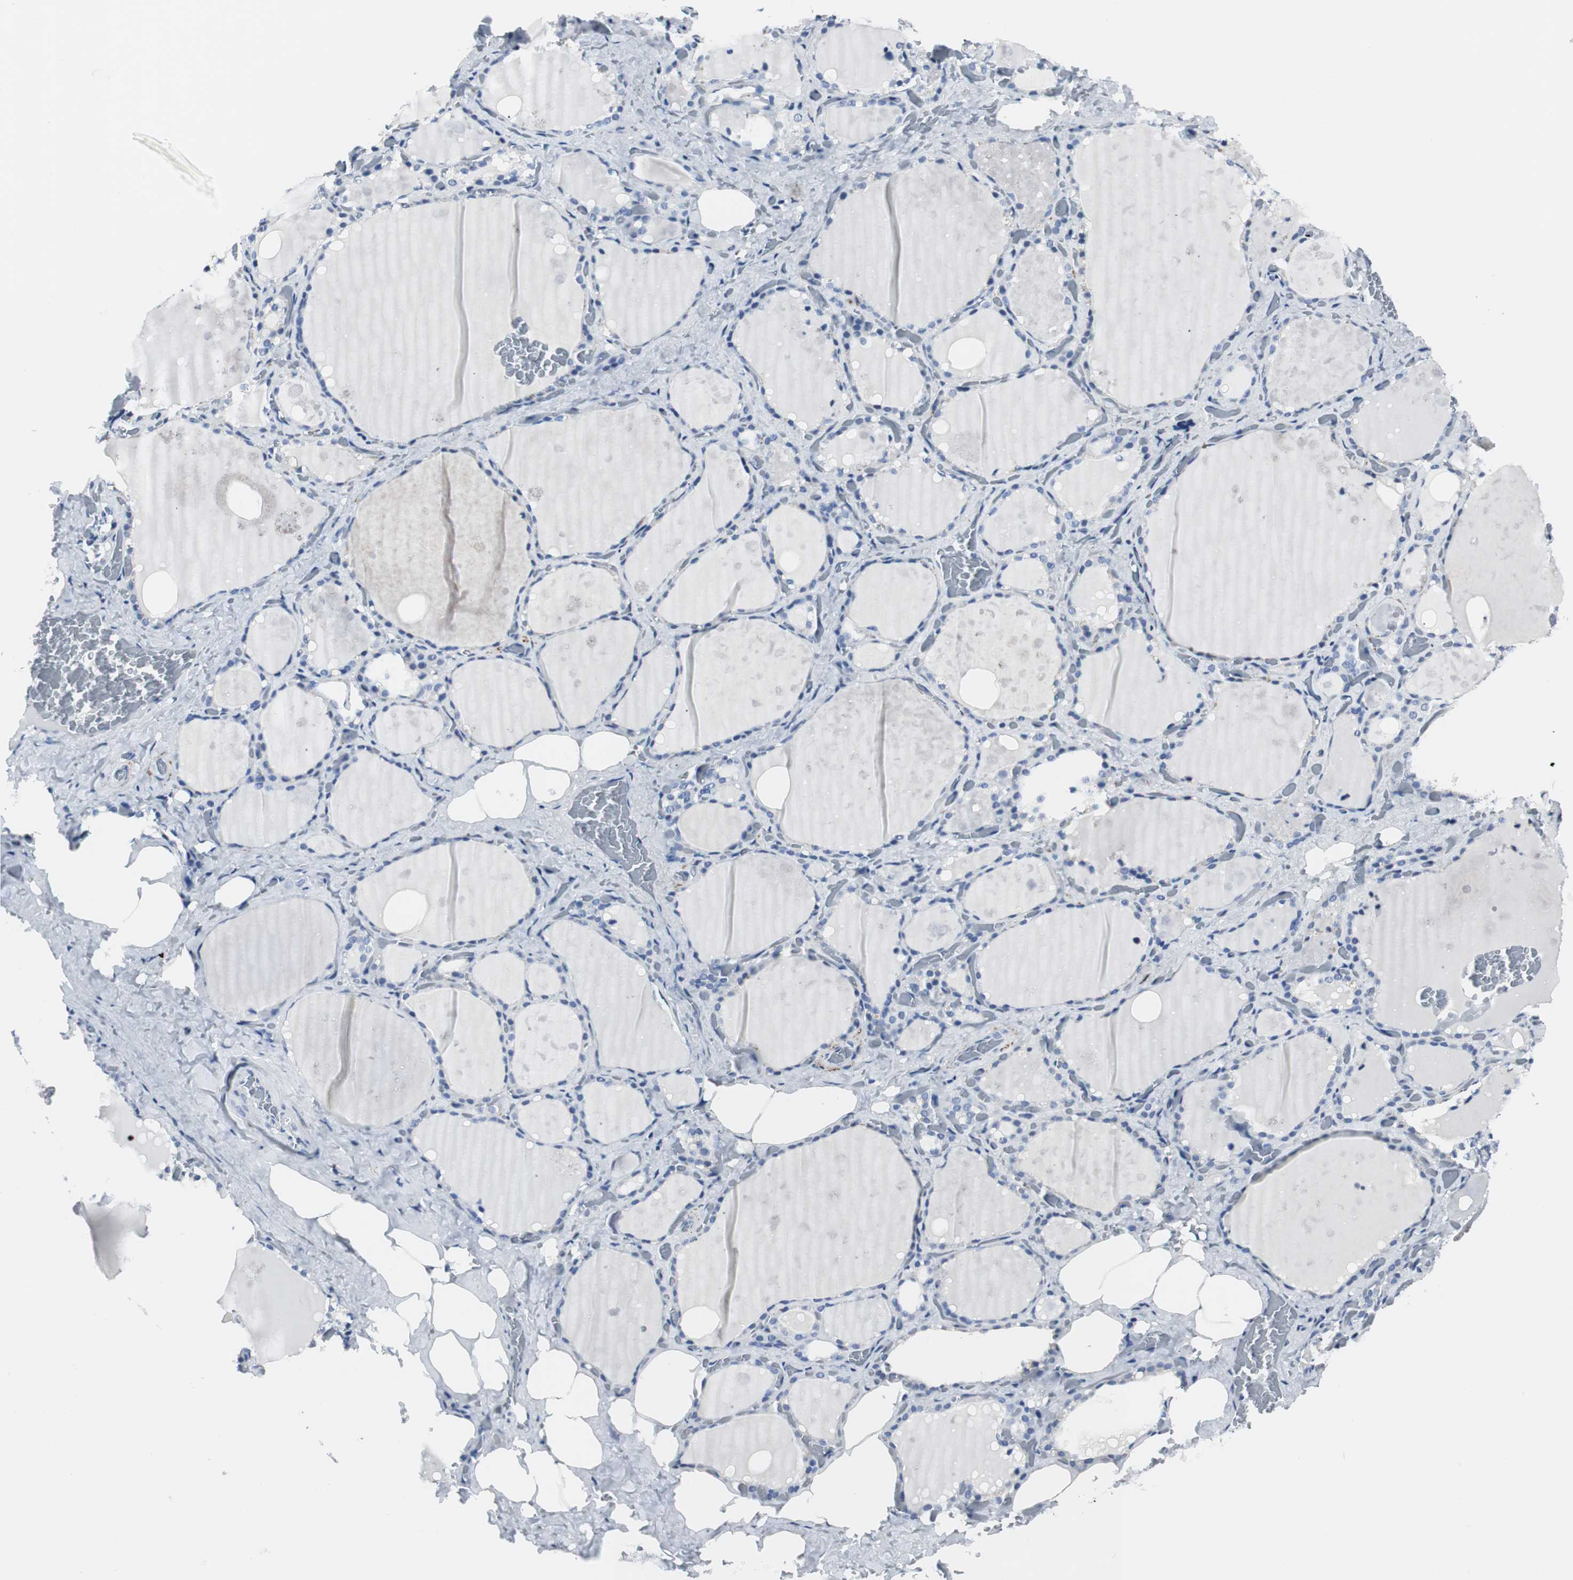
{"staining": {"intensity": "negative", "quantity": "none", "location": "none"}, "tissue": "thyroid gland", "cell_type": "Glandular cells", "image_type": "normal", "snomed": [{"axis": "morphology", "description": "Normal tissue, NOS"}, {"axis": "topography", "description": "Thyroid gland"}], "caption": "Benign thyroid gland was stained to show a protein in brown. There is no significant positivity in glandular cells. Nuclei are stained in blue.", "gene": "GAP43", "patient": {"sex": "male", "age": 61}}